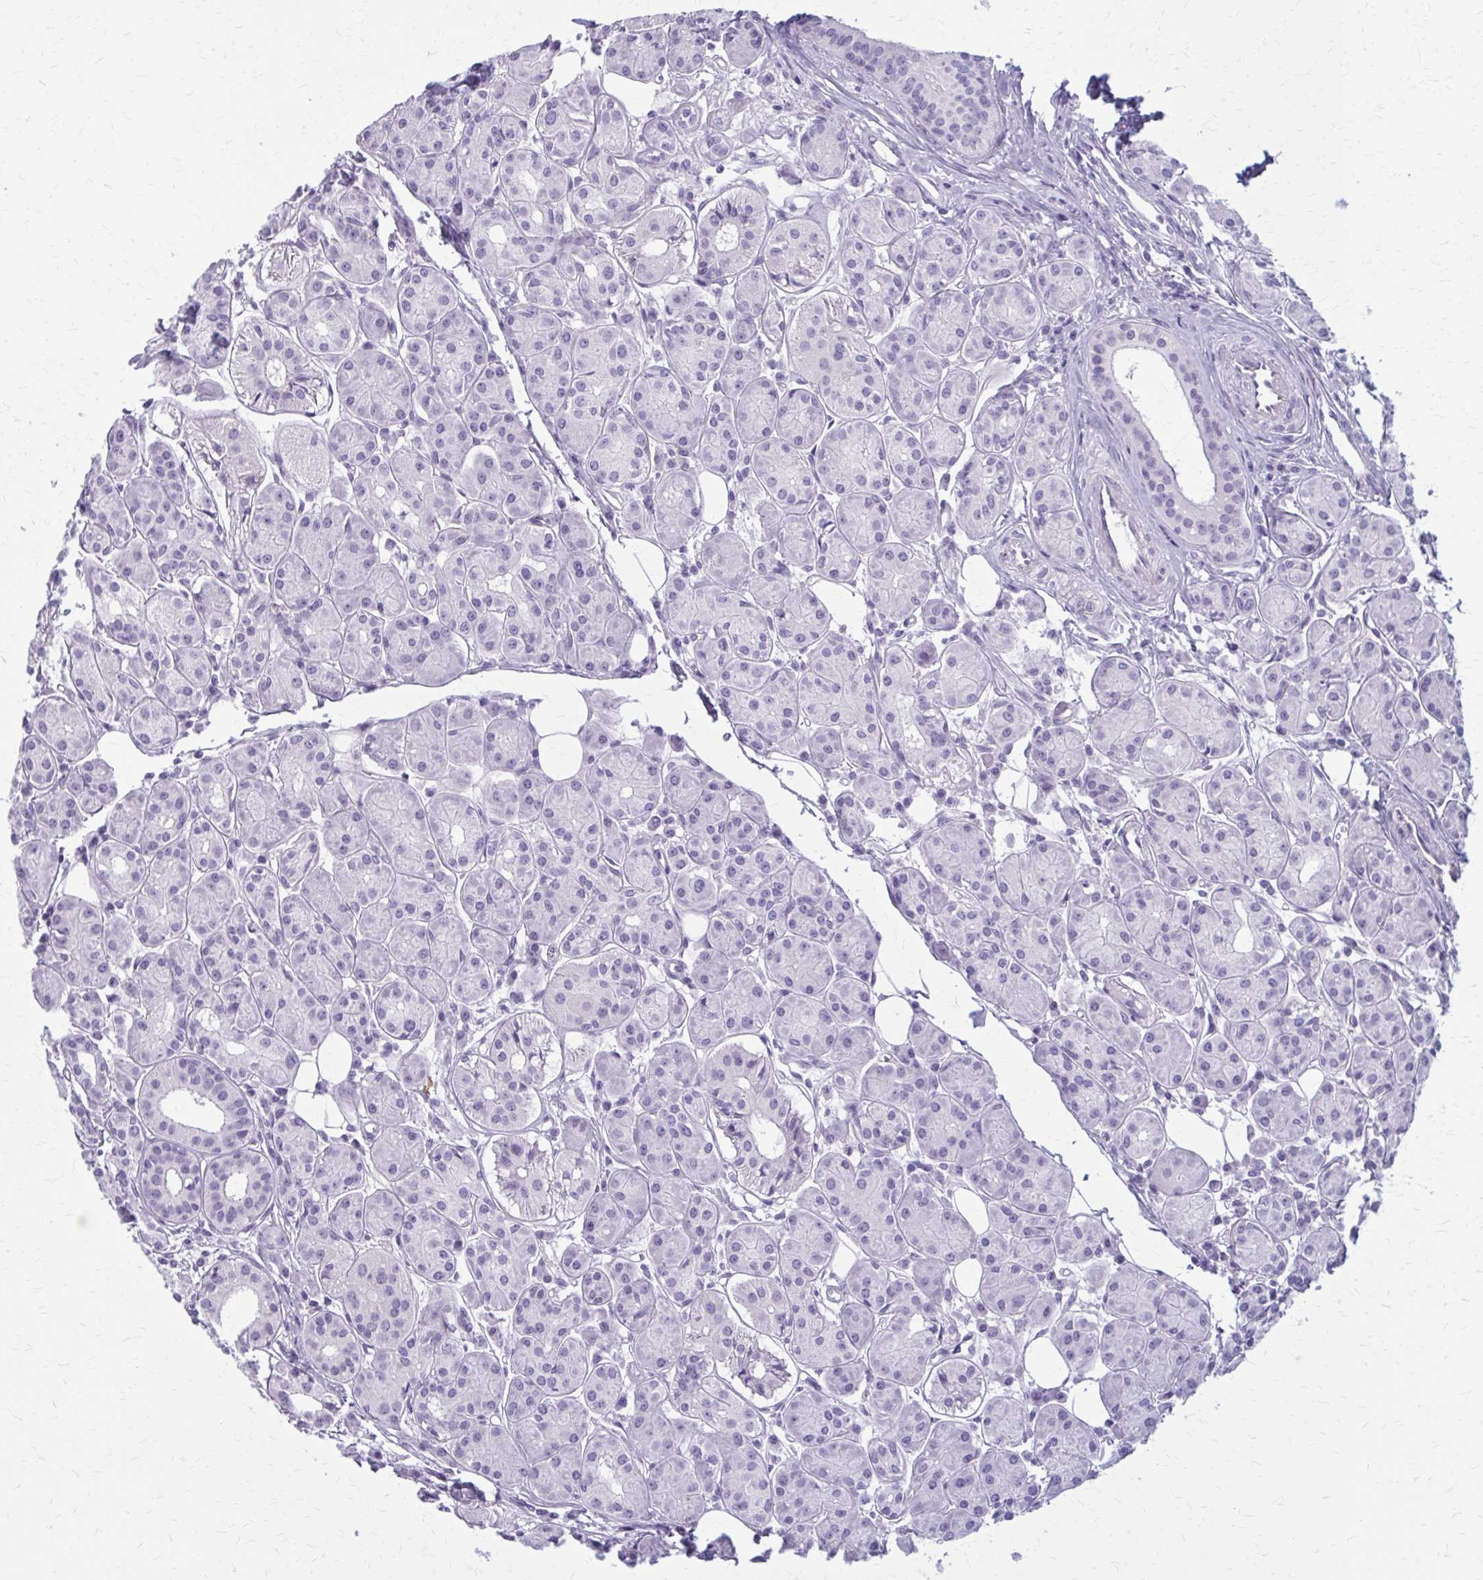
{"staining": {"intensity": "negative", "quantity": "none", "location": "none"}, "tissue": "head and neck cancer", "cell_type": "Tumor cells", "image_type": "cancer", "snomed": [{"axis": "morphology", "description": "Squamous cell carcinoma, NOS"}, {"axis": "topography", "description": "Lymph node"}, {"axis": "topography", "description": "Salivary gland"}, {"axis": "topography", "description": "Head-Neck"}], "caption": "A photomicrograph of head and neck squamous cell carcinoma stained for a protein shows no brown staining in tumor cells.", "gene": "CASQ2", "patient": {"sex": "female", "age": 74}}